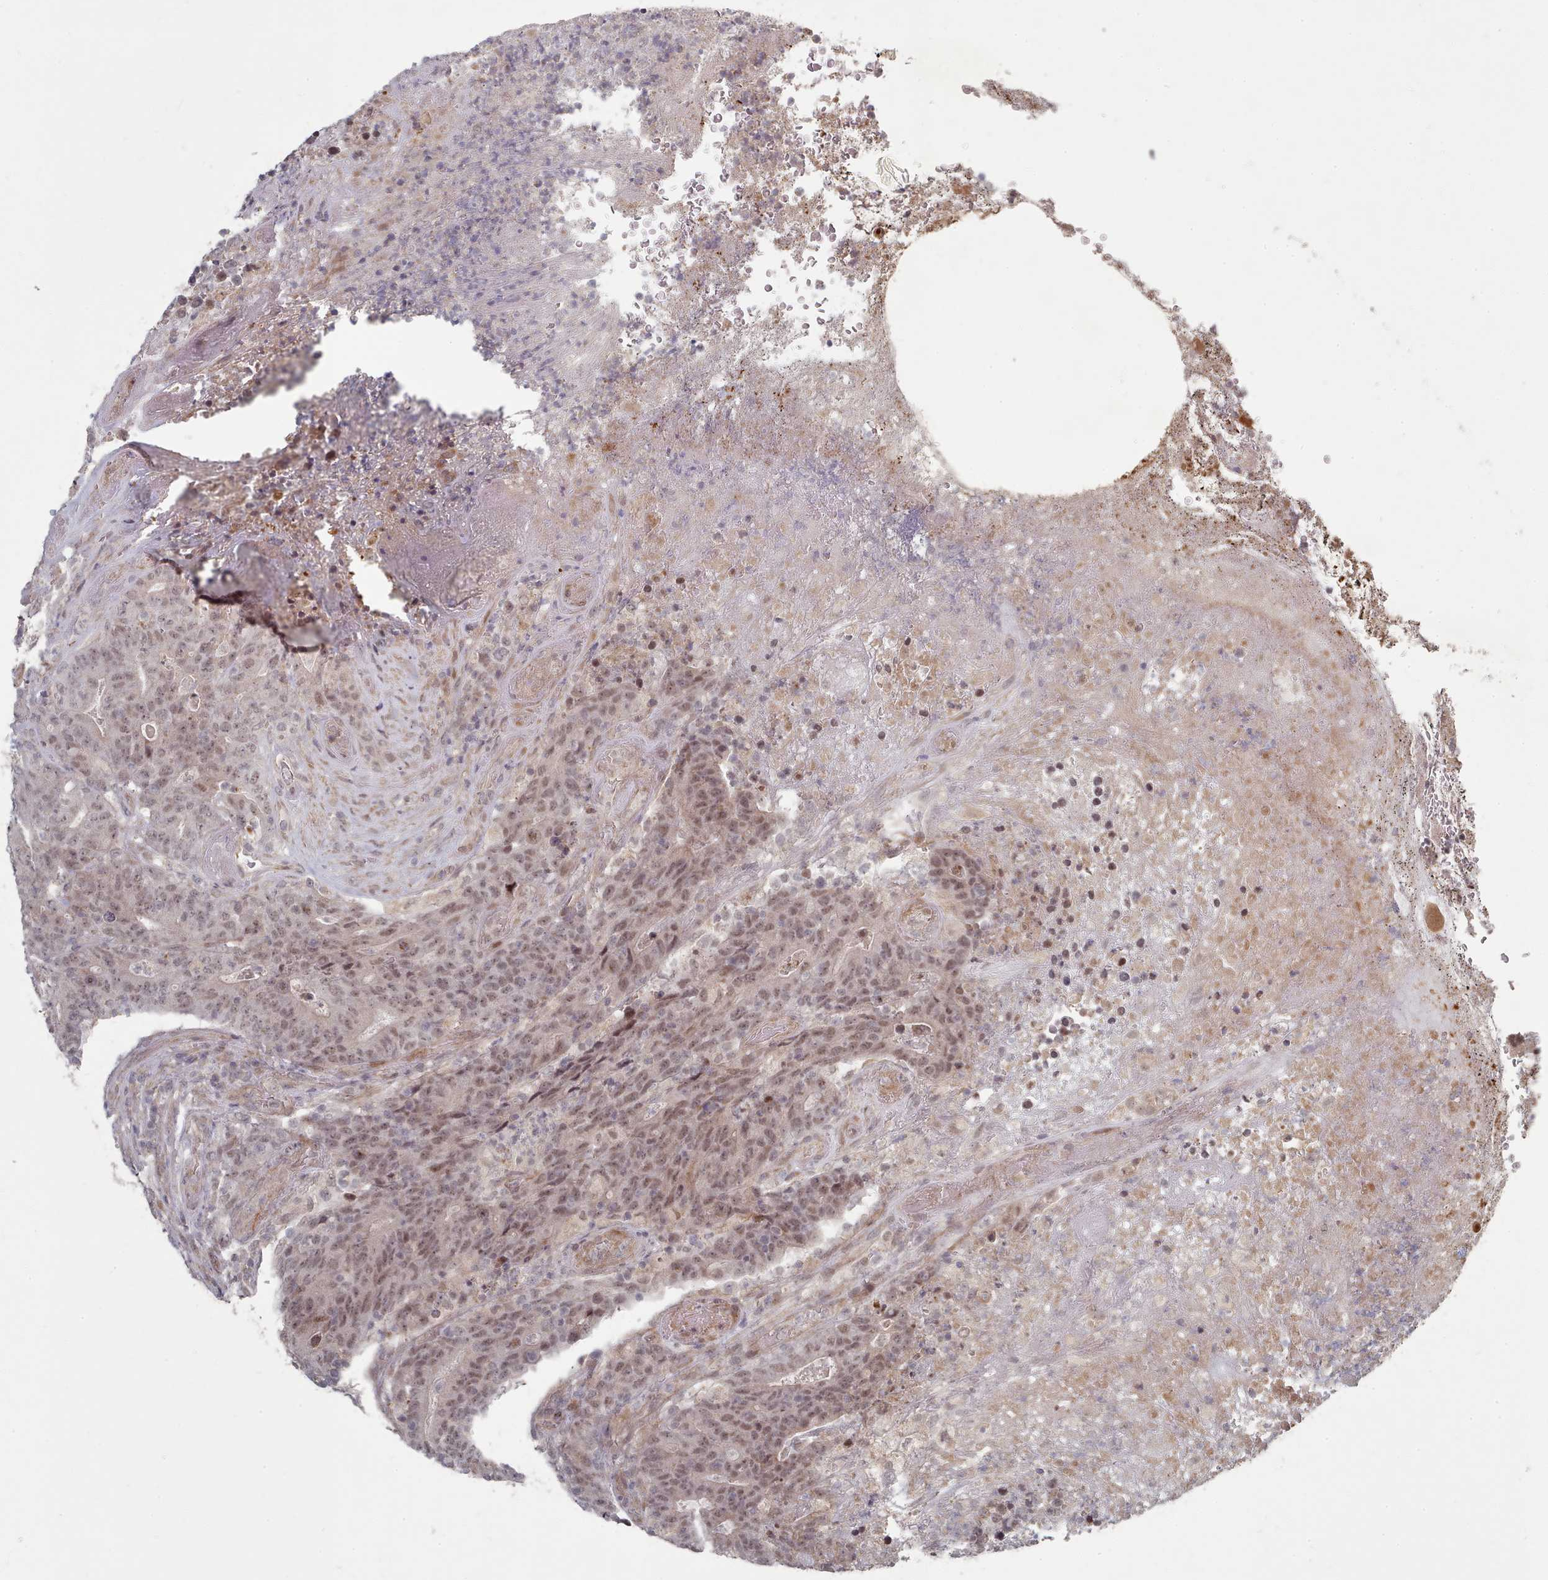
{"staining": {"intensity": "moderate", "quantity": ">75%", "location": "nuclear"}, "tissue": "colorectal cancer", "cell_type": "Tumor cells", "image_type": "cancer", "snomed": [{"axis": "morphology", "description": "Adenocarcinoma, NOS"}, {"axis": "topography", "description": "Colon"}], "caption": "IHC of human colorectal cancer displays medium levels of moderate nuclear positivity in about >75% of tumor cells. (Brightfield microscopy of DAB IHC at high magnification).", "gene": "CPSF4", "patient": {"sex": "female", "age": 75}}